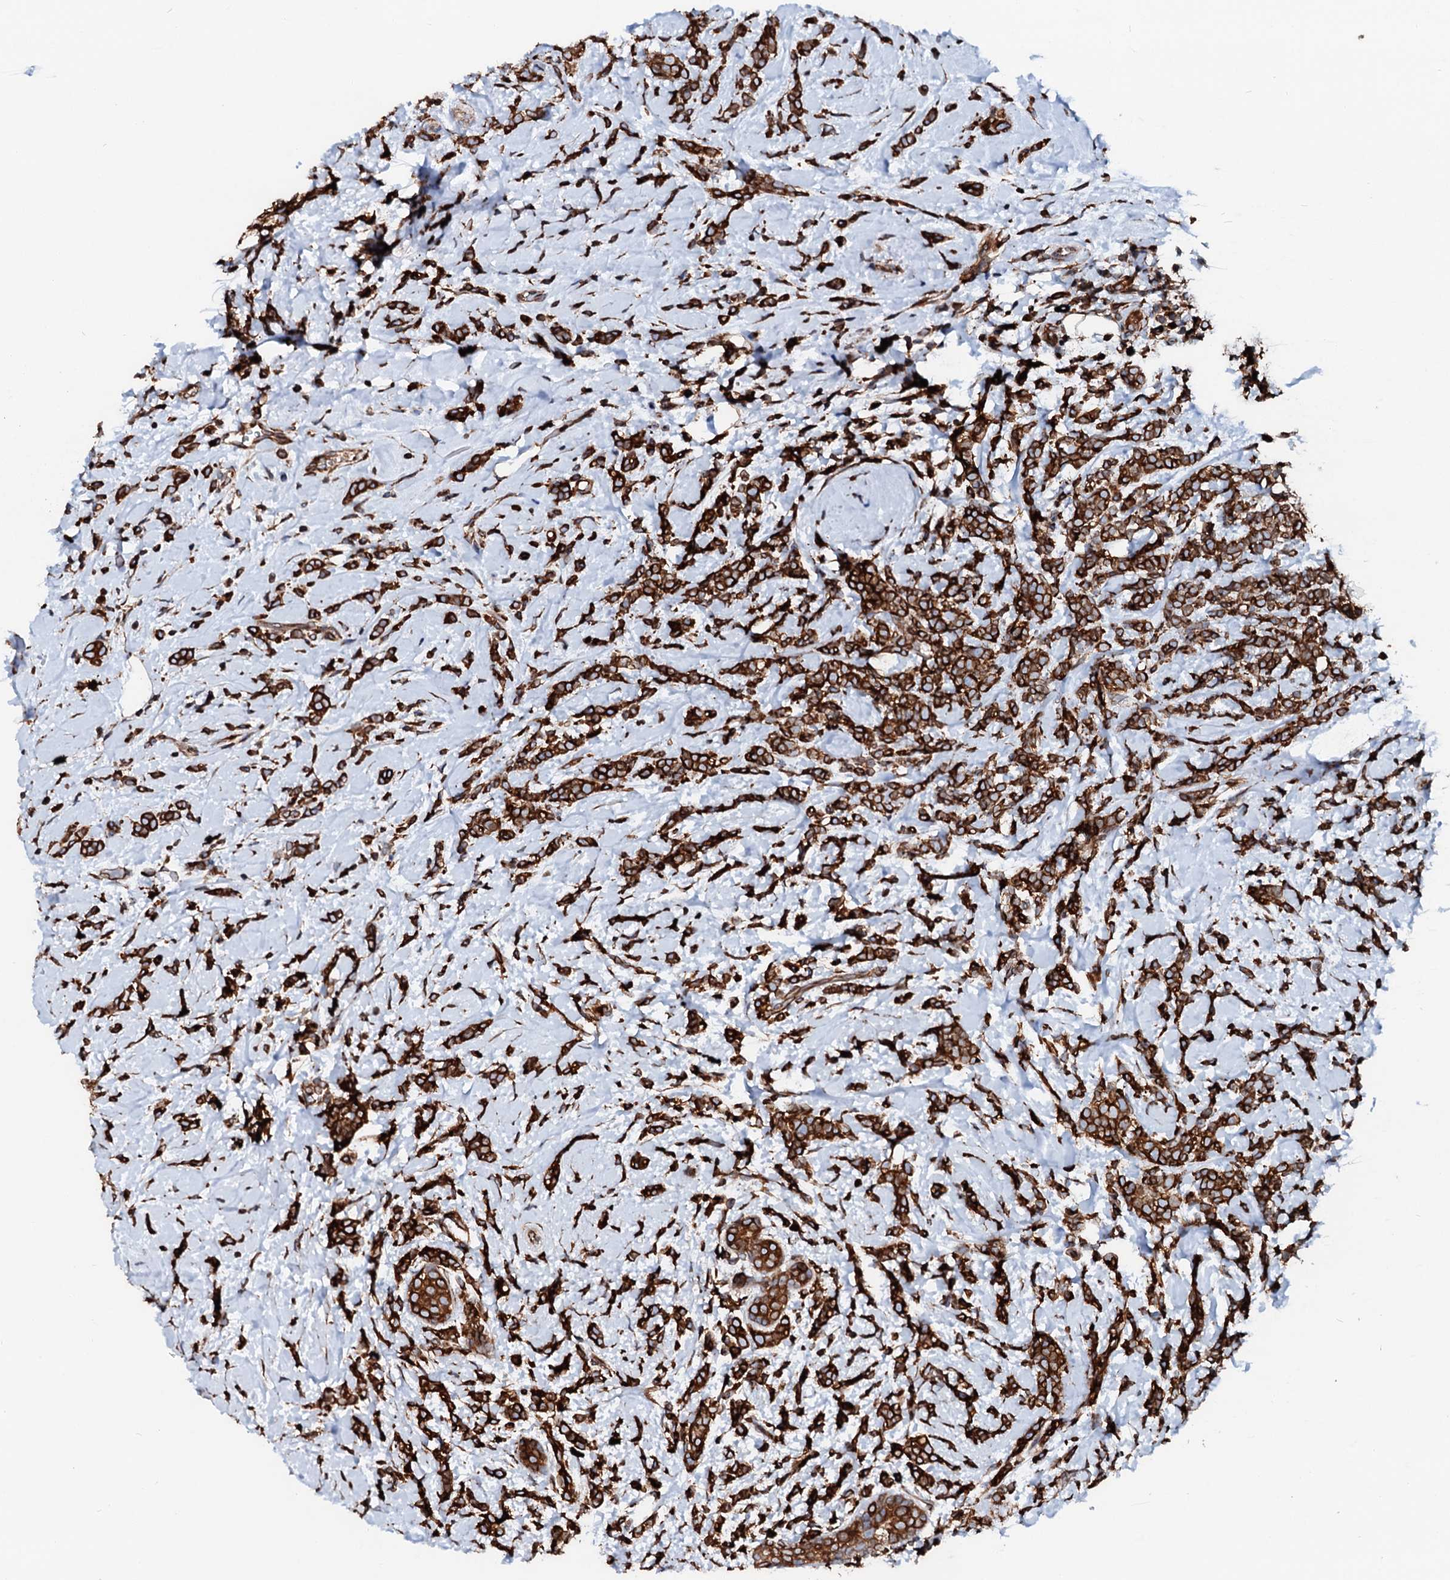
{"staining": {"intensity": "strong", "quantity": ">75%", "location": "cytoplasmic/membranous"}, "tissue": "breast cancer", "cell_type": "Tumor cells", "image_type": "cancer", "snomed": [{"axis": "morphology", "description": "Lobular carcinoma"}, {"axis": "topography", "description": "Breast"}], "caption": "Human breast lobular carcinoma stained with a protein marker exhibits strong staining in tumor cells.", "gene": "DERL1", "patient": {"sex": "female", "age": 58}}